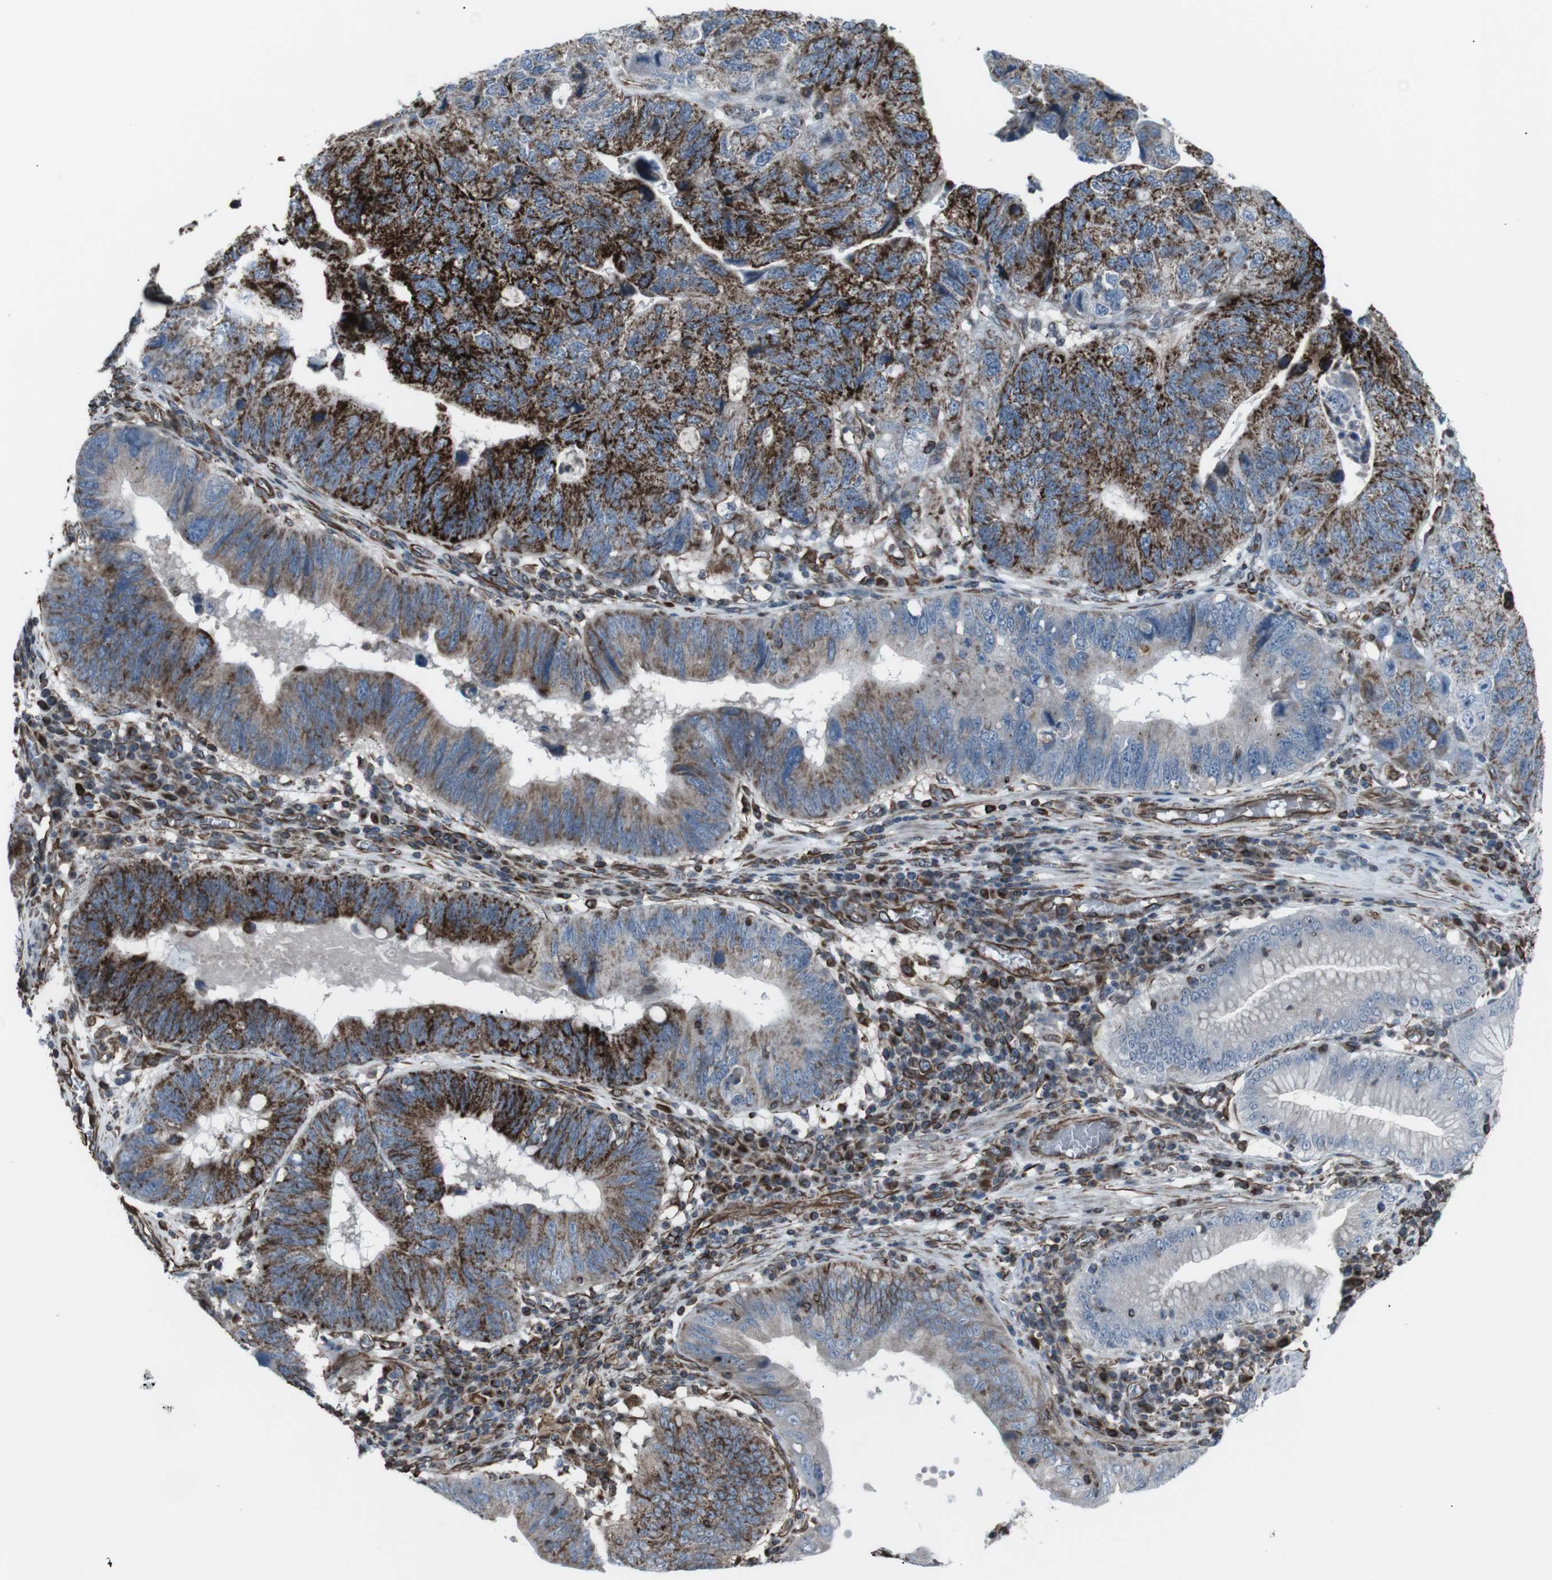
{"staining": {"intensity": "strong", "quantity": ">75%", "location": "cytoplasmic/membranous"}, "tissue": "stomach cancer", "cell_type": "Tumor cells", "image_type": "cancer", "snomed": [{"axis": "morphology", "description": "Adenocarcinoma, NOS"}, {"axis": "topography", "description": "Stomach"}], "caption": "Strong cytoplasmic/membranous expression for a protein is seen in approximately >75% of tumor cells of adenocarcinoma (stomach) using IHC.", "gene": "TMEM141", "patient": {"sex": "male", "age": 59}}